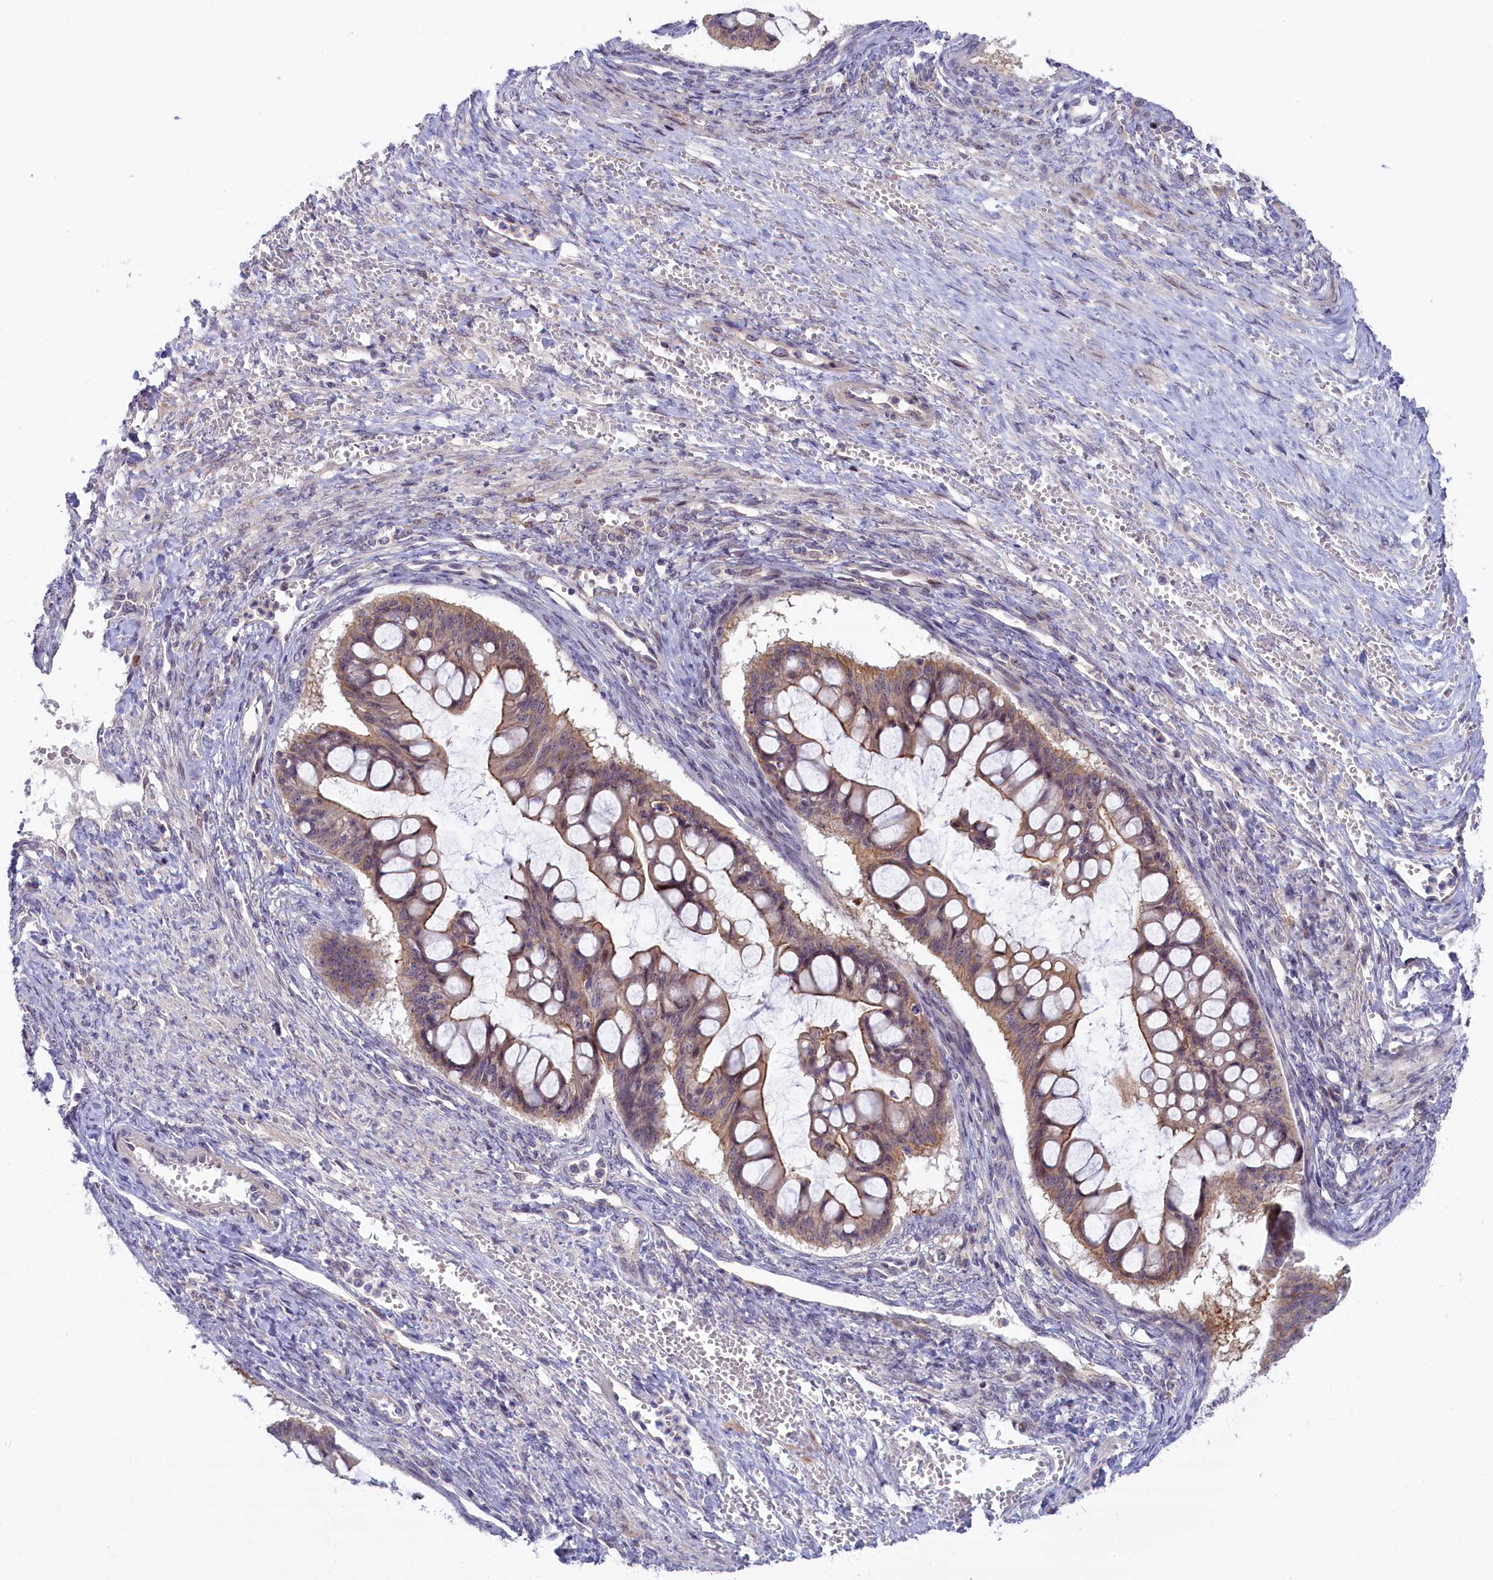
{"staining": {"intensity": "weak", "quantity": ">75%", "location": "cytoplasmic/membranous"}, "tissue": "ovarian cancer", "cell_type": "Tumor cells", "image_type": "cancer", "snomed": [{"axis": "morphology", "description": "Cystadenocarcinoma, mucinous, NOS"}, {"axis": "topography", "description": "Ovary"}], "caption": "Ovarian cancer stained for a protein displays weak cytoplasmic/membranous positivity in tumor cells.", "gene": "CCL23", "patient": {"sex": "female", "age": 73}}